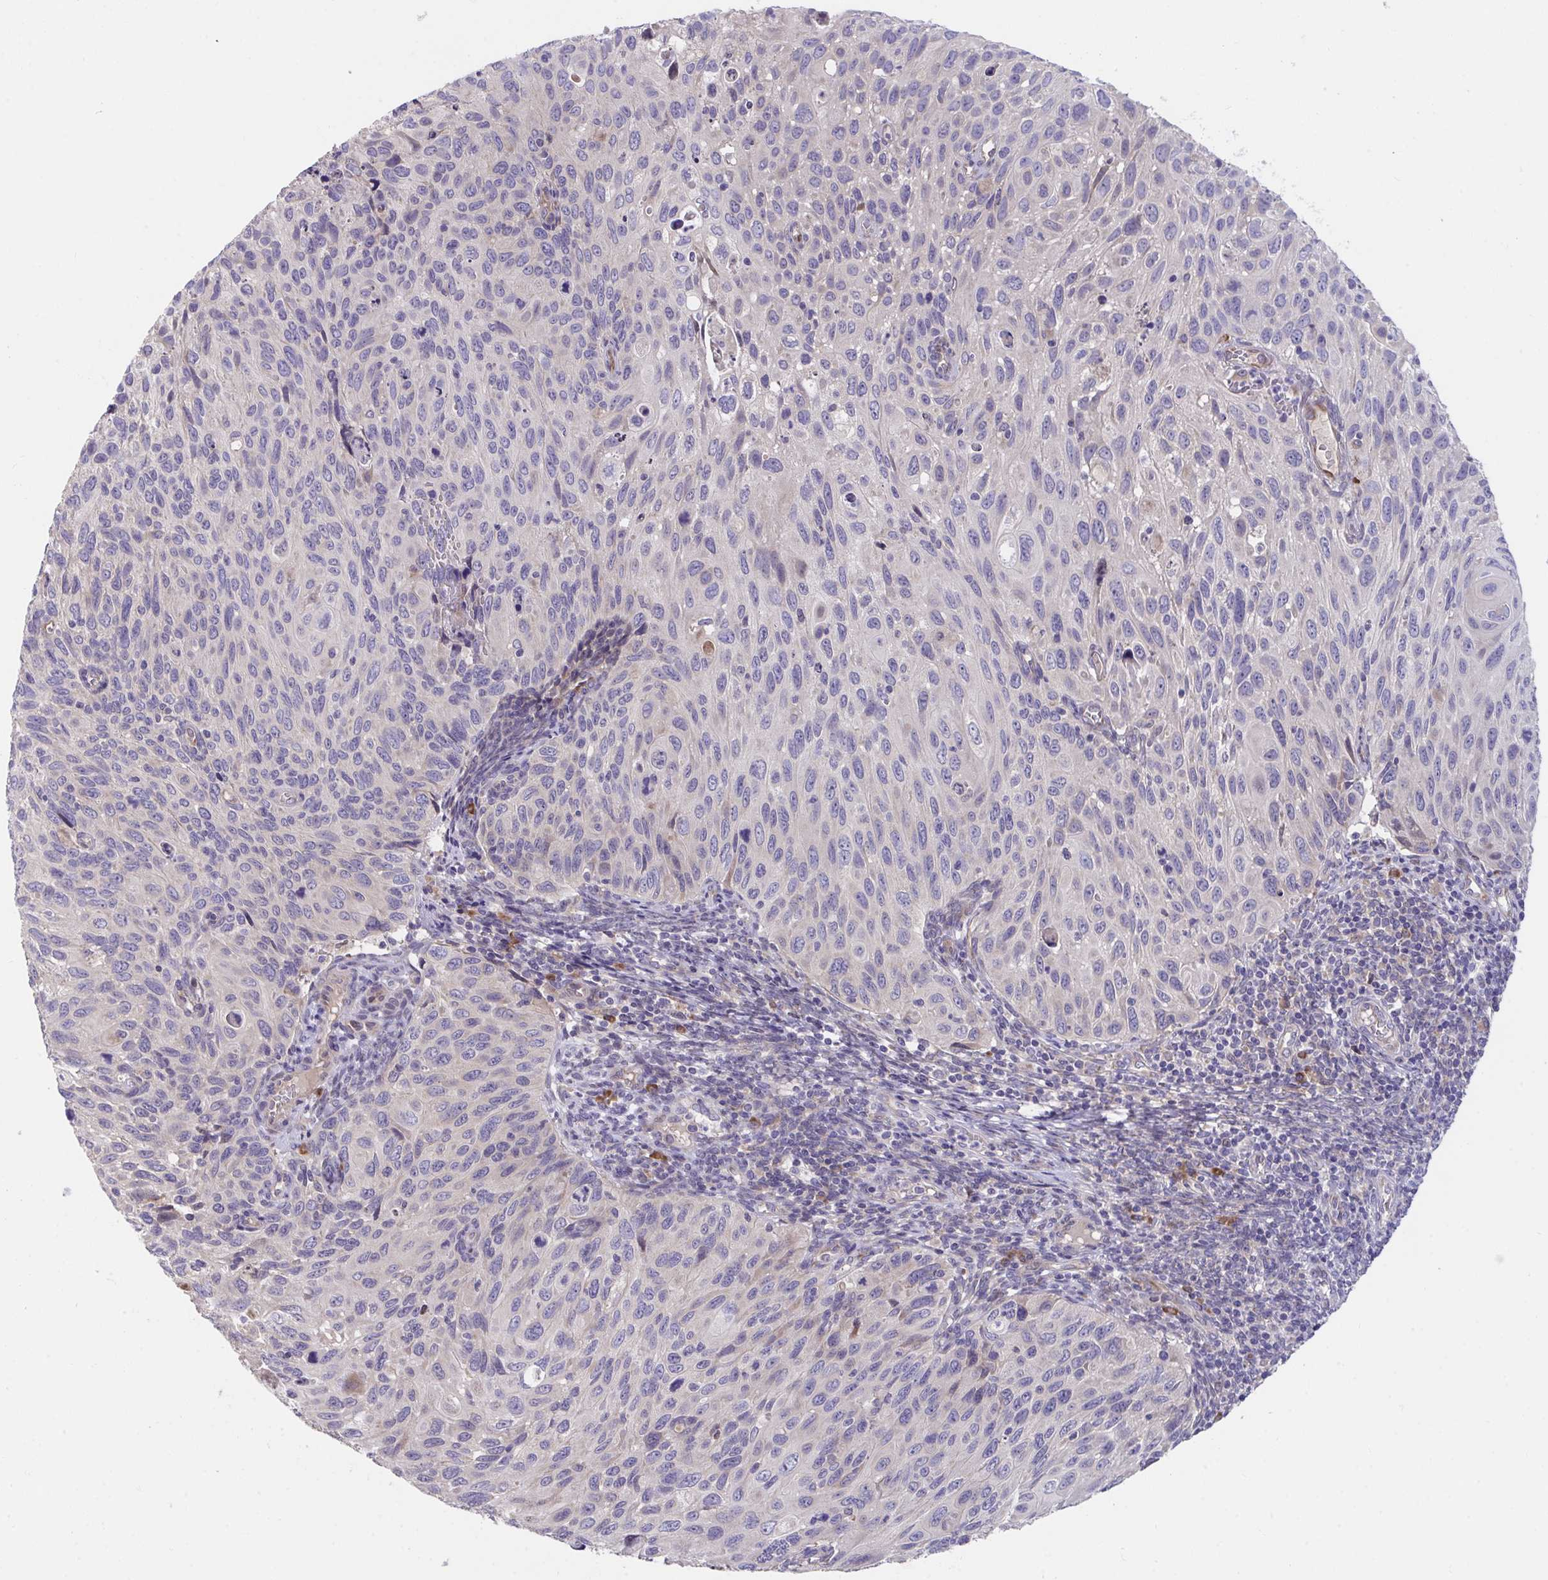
{"staining": {"intensity": "negative", "quantity": "none", "location": "none"}, "tissue": "cervical cancer", "cell_type": "Tumor cells", "image_type": "cancer", "snomed": [{"axis": "morphology", "description": "Squamous cell carcinoma, NOS"}, {"axis": "topography", "description": "Cervix"}], "caption": "This is a histopathology image of IHC staining of squamous cell carcinoma (cervical), which shows no positivity in tumor cells.", "gene": "SUSD4", "patient": {"sex": "female", "age": 70}}